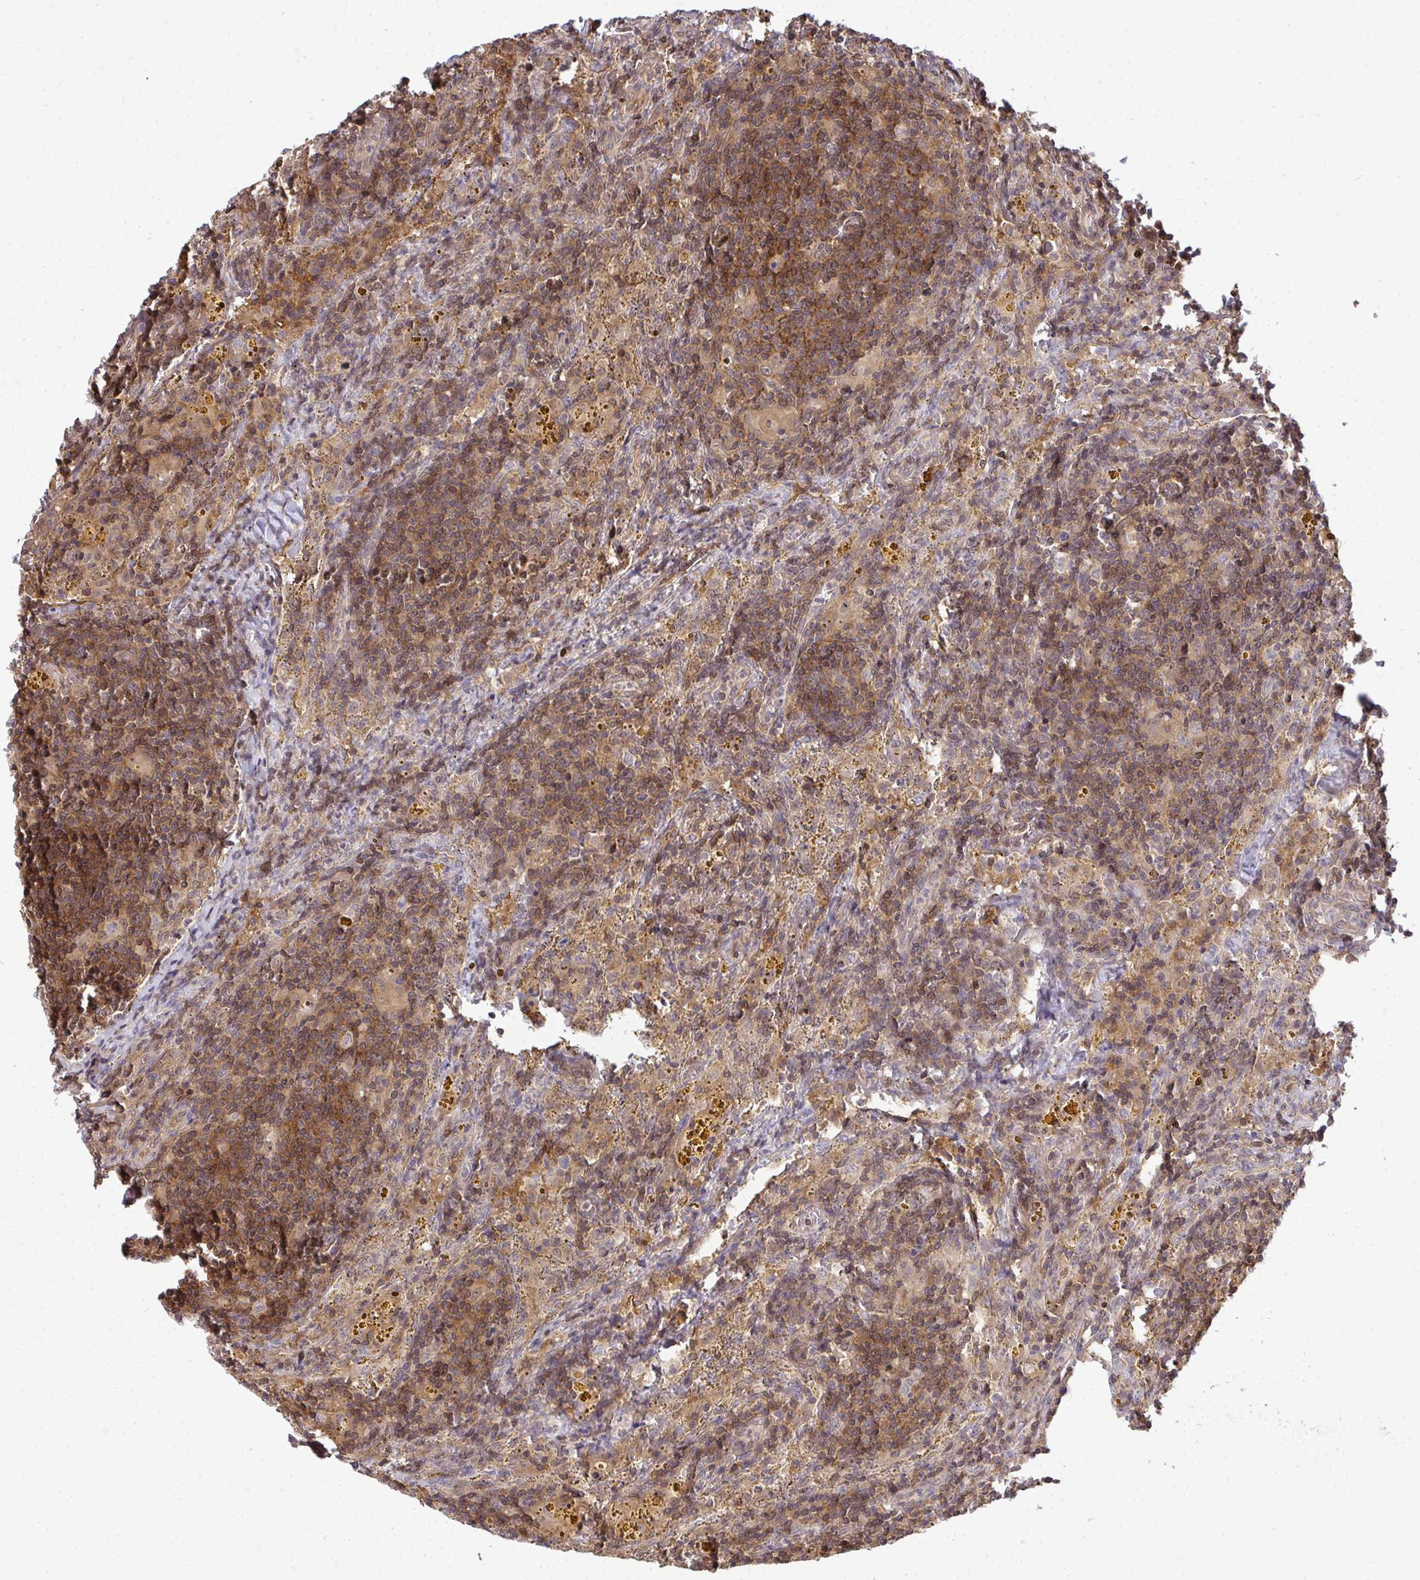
{"staining": {"intensity": "moderate", "quantity": ">75%", "location": "cytoplasmic/membranous"}, "tissue": "lymphoma", "cell_type": "Tumor cells", "image_type": "cancer", "snomed": [{"axis": "morphology", "description": "Malignant lymphoma, non-Hodgkin's type, Low grade"}, {"axis": "topography", "description": "Spleen"}], "caption": "A brown stain labels moderate cytoplasmic/membranous staining of a protein in human lymphoma tumor cells.", "gene": "HDHD2", "patient": {"sex": "female", "age": 70}}